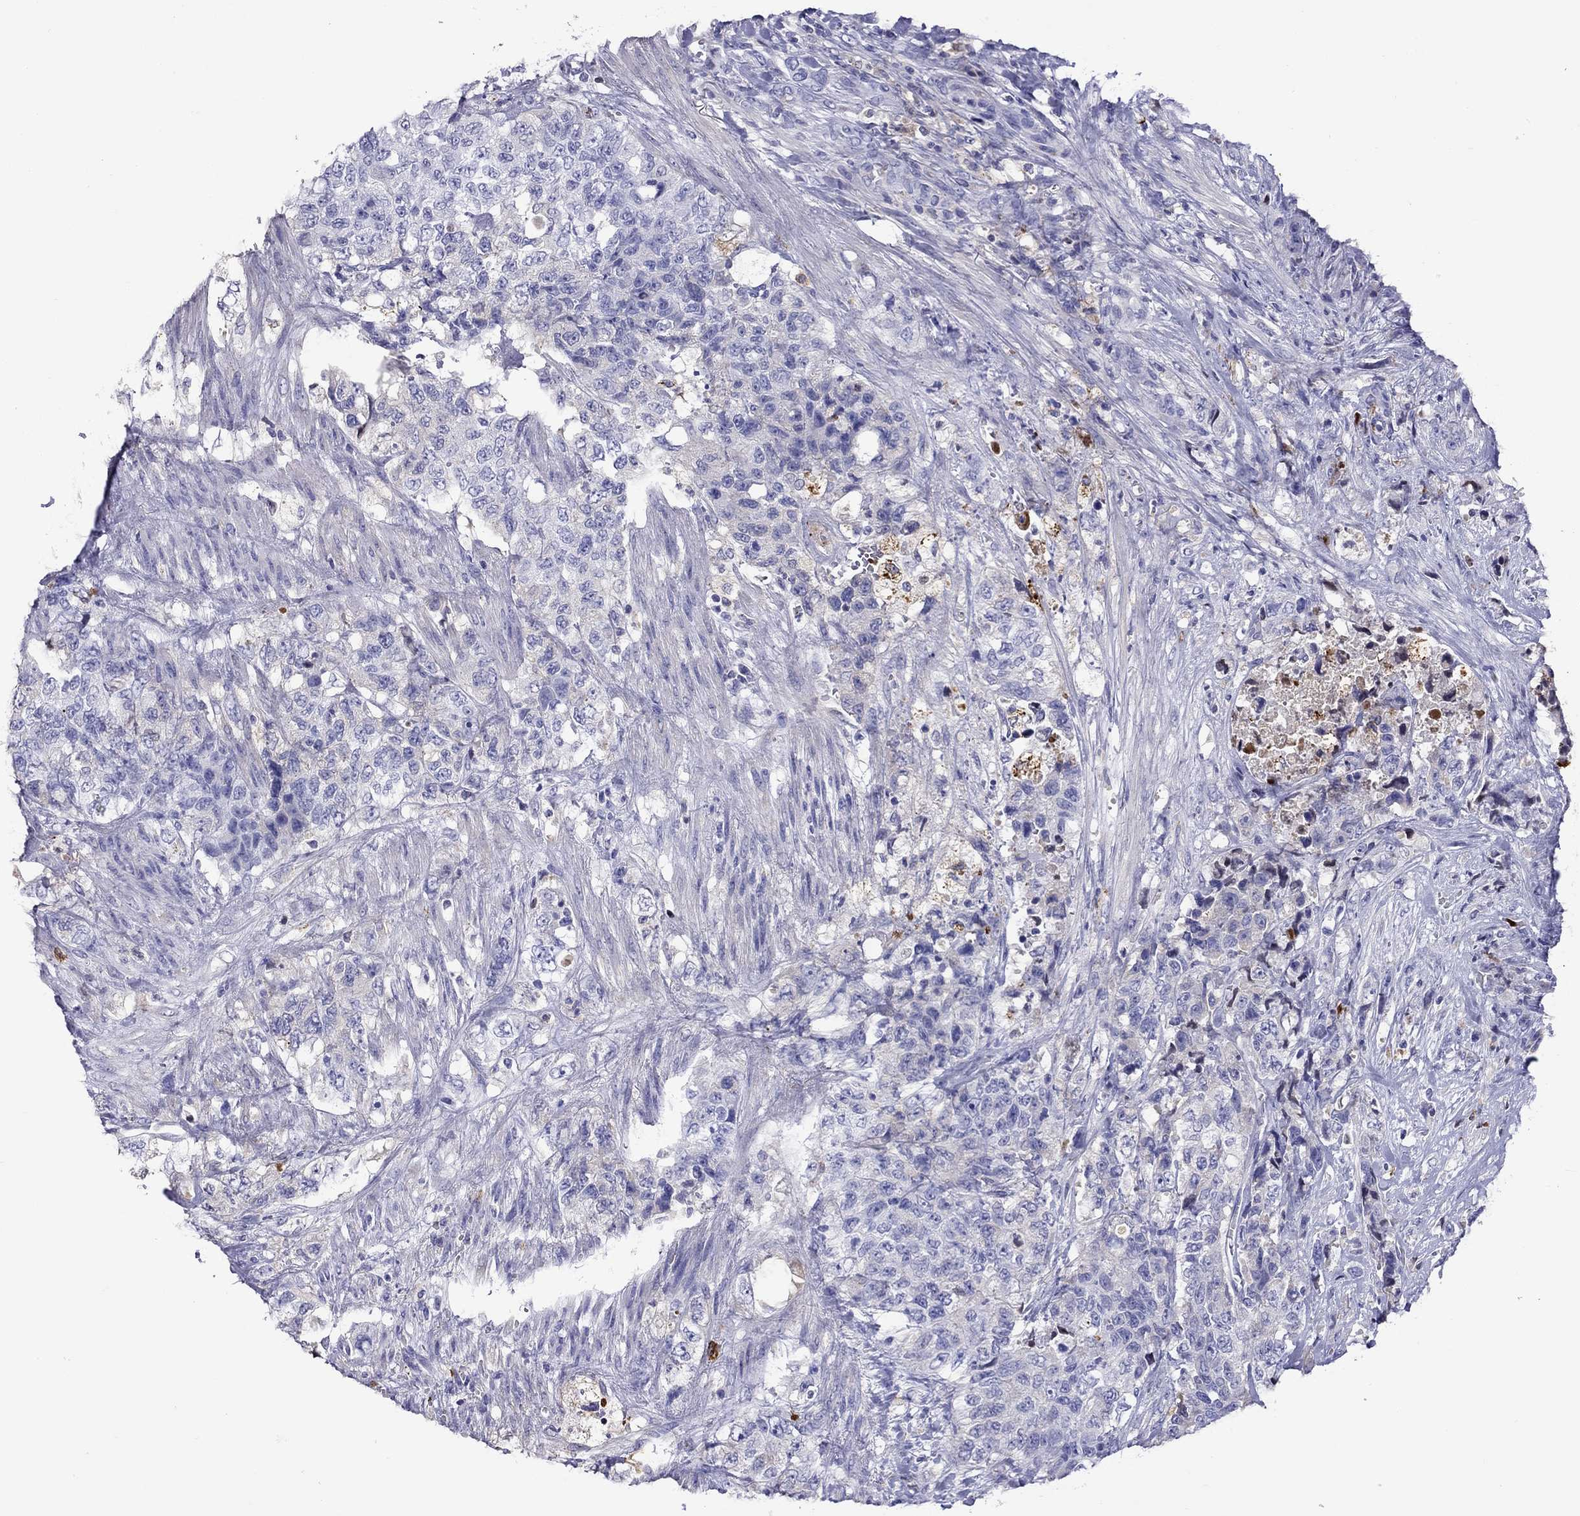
{"staining": {"intensity": "negative", "quantity": "none", "location": "none"}, "tissue": "urothelial cancer", "cell_type": "Tumor cells", "image_type": "cancer", "snomed": [{"axis": "morphology", "description": "Urothelial carcinoma, High grade"}, {"axis": "topography", "description": "Urinary bladder"}], "caption": "The immunohistochemistry (IHC) micrograph has no significant staining in tumor cells of urothelial carcinoma (high-grade) tissue.", "gene": "SERPINA3", "patient": {"sex": "female", "age": 78}}